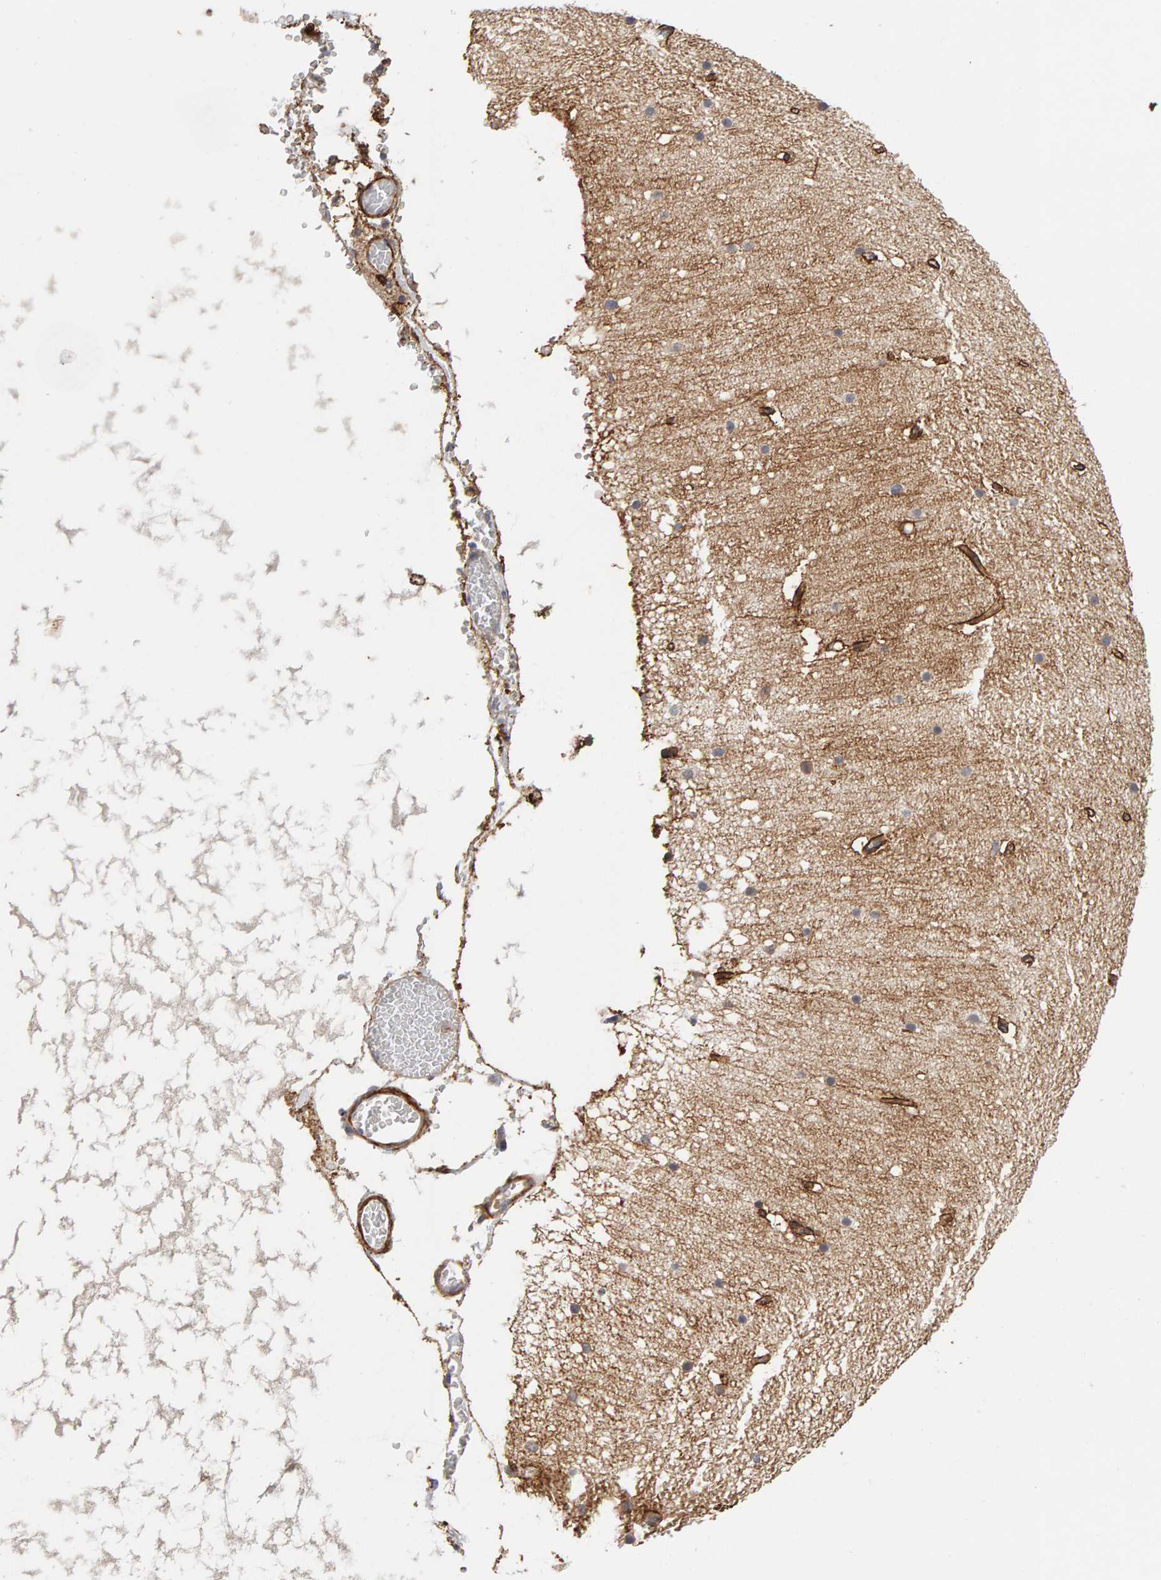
{"staining": {"intensity": "weak", "quantity": ">75%", "location": "cytoplasmic/membranous"}, "tissue": "cerebellum", "cell_type": "Cells in granular layer", "image_type": "normal", "snomed": [{"axis": "morphology", "description": "Normal tissue, NOS"}, {"axis": "topography", "description": "Cerebellum"}], "caption": "Cells in granular layer exhibit low levels of weak cytoplasmic/membranous expression in about >75% of cells in benign human cerebellum. Ihc stains the protein of interest in brown and the nuclei are stained blue.", "gene": "NUDCD1", "patient": {"sex": "male", "age": 57}}